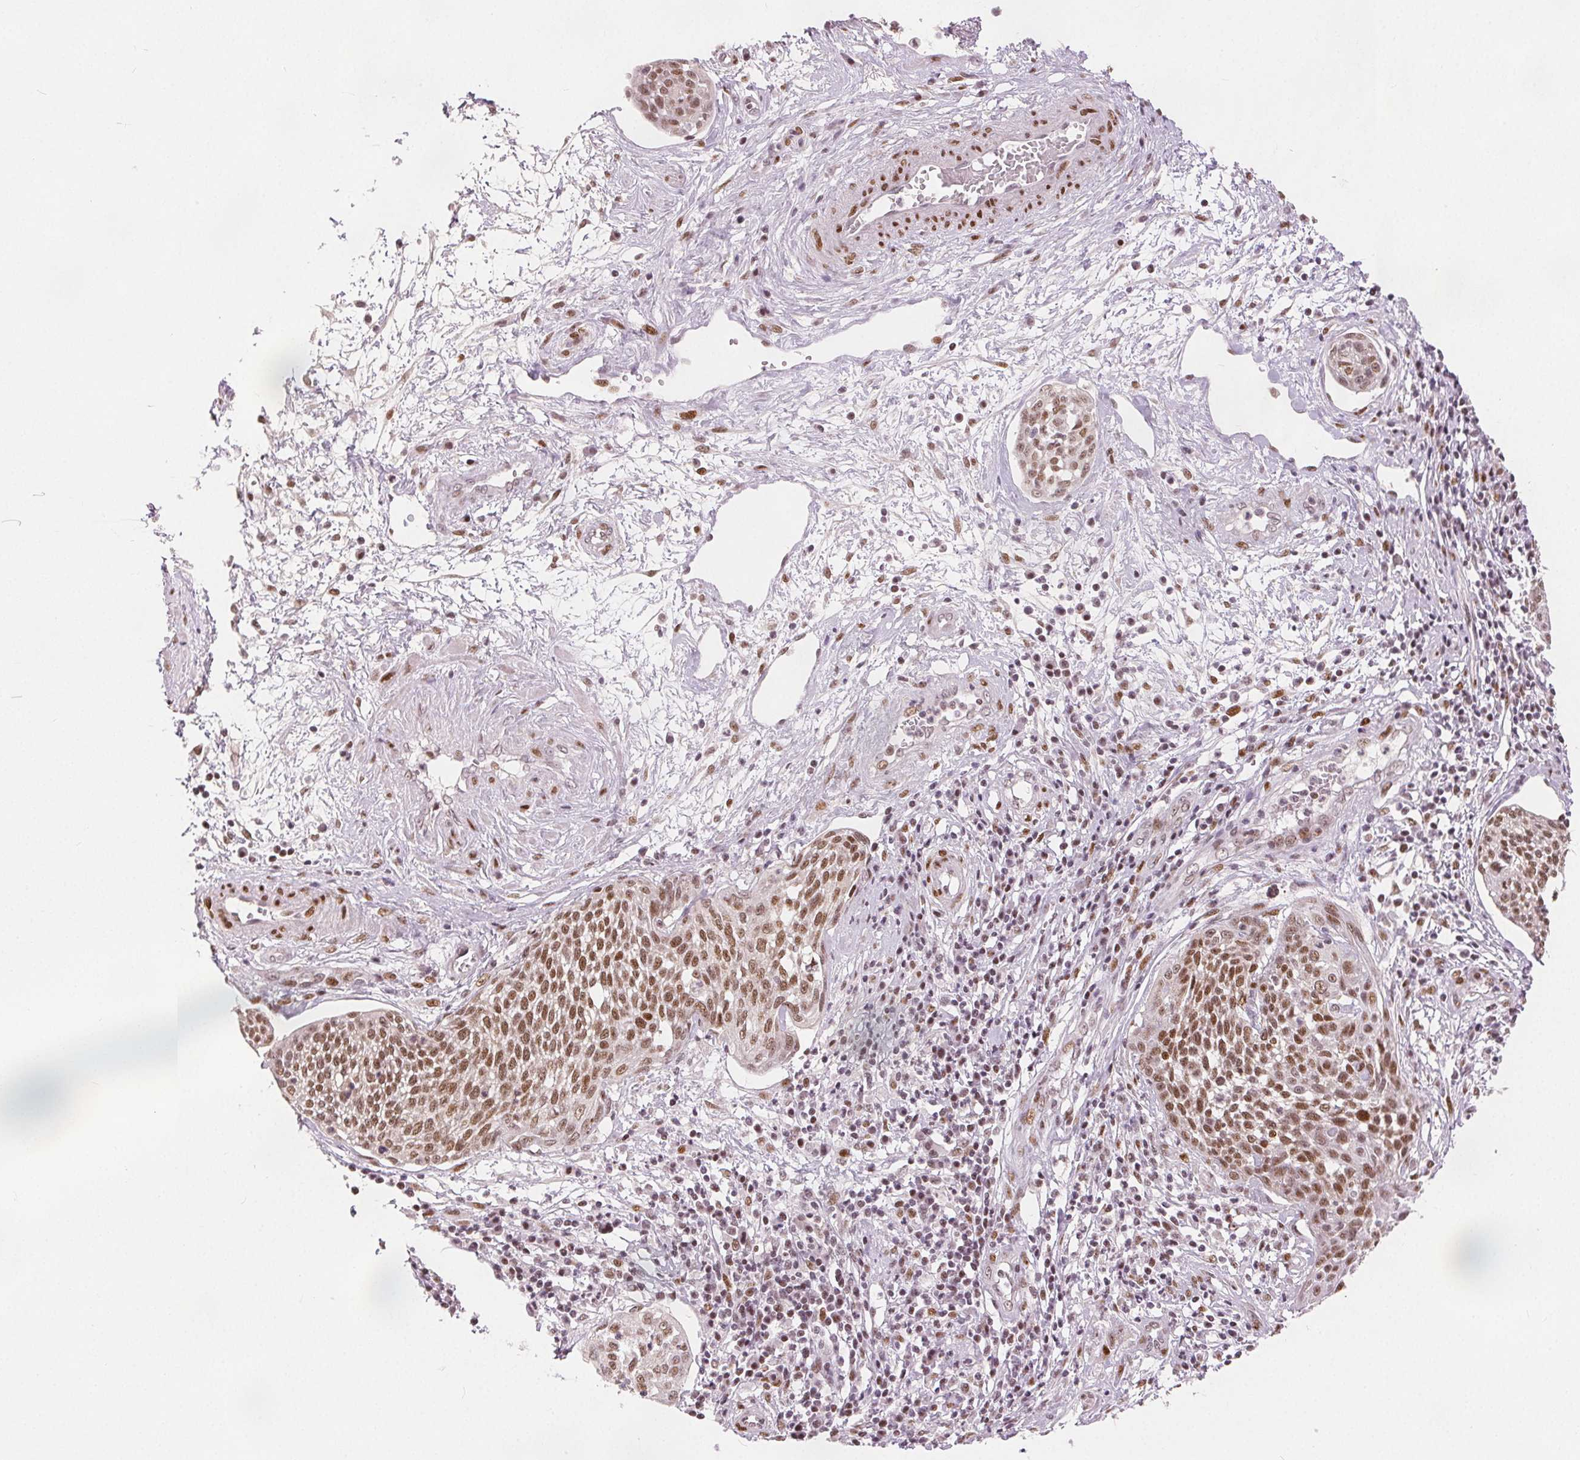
{"staining": {"intensity": "moderate", "quantity": ">75%", "location": "nuclear"}, "tissue": "cervical cancer", "cell_type": "Tumor cells", "image_type": "cancer", "snomed": [{"axis": "morphology", "description": "Squamous cell carcinoma, NOS"}, {"axis": "topography", "description": "Cervix"}], "caption": "A high-resolution photomicrograph shows immunohistochemistry staining of squamous cell carcinoma (cervical), which displays moderate nuclear positivity in approximately >75% of tumor cells. (DAB = brown stain, brightfield microscopy at high magnification).", "gene": "ZNF703", "patient": {"sex": "female", "age": 34}}